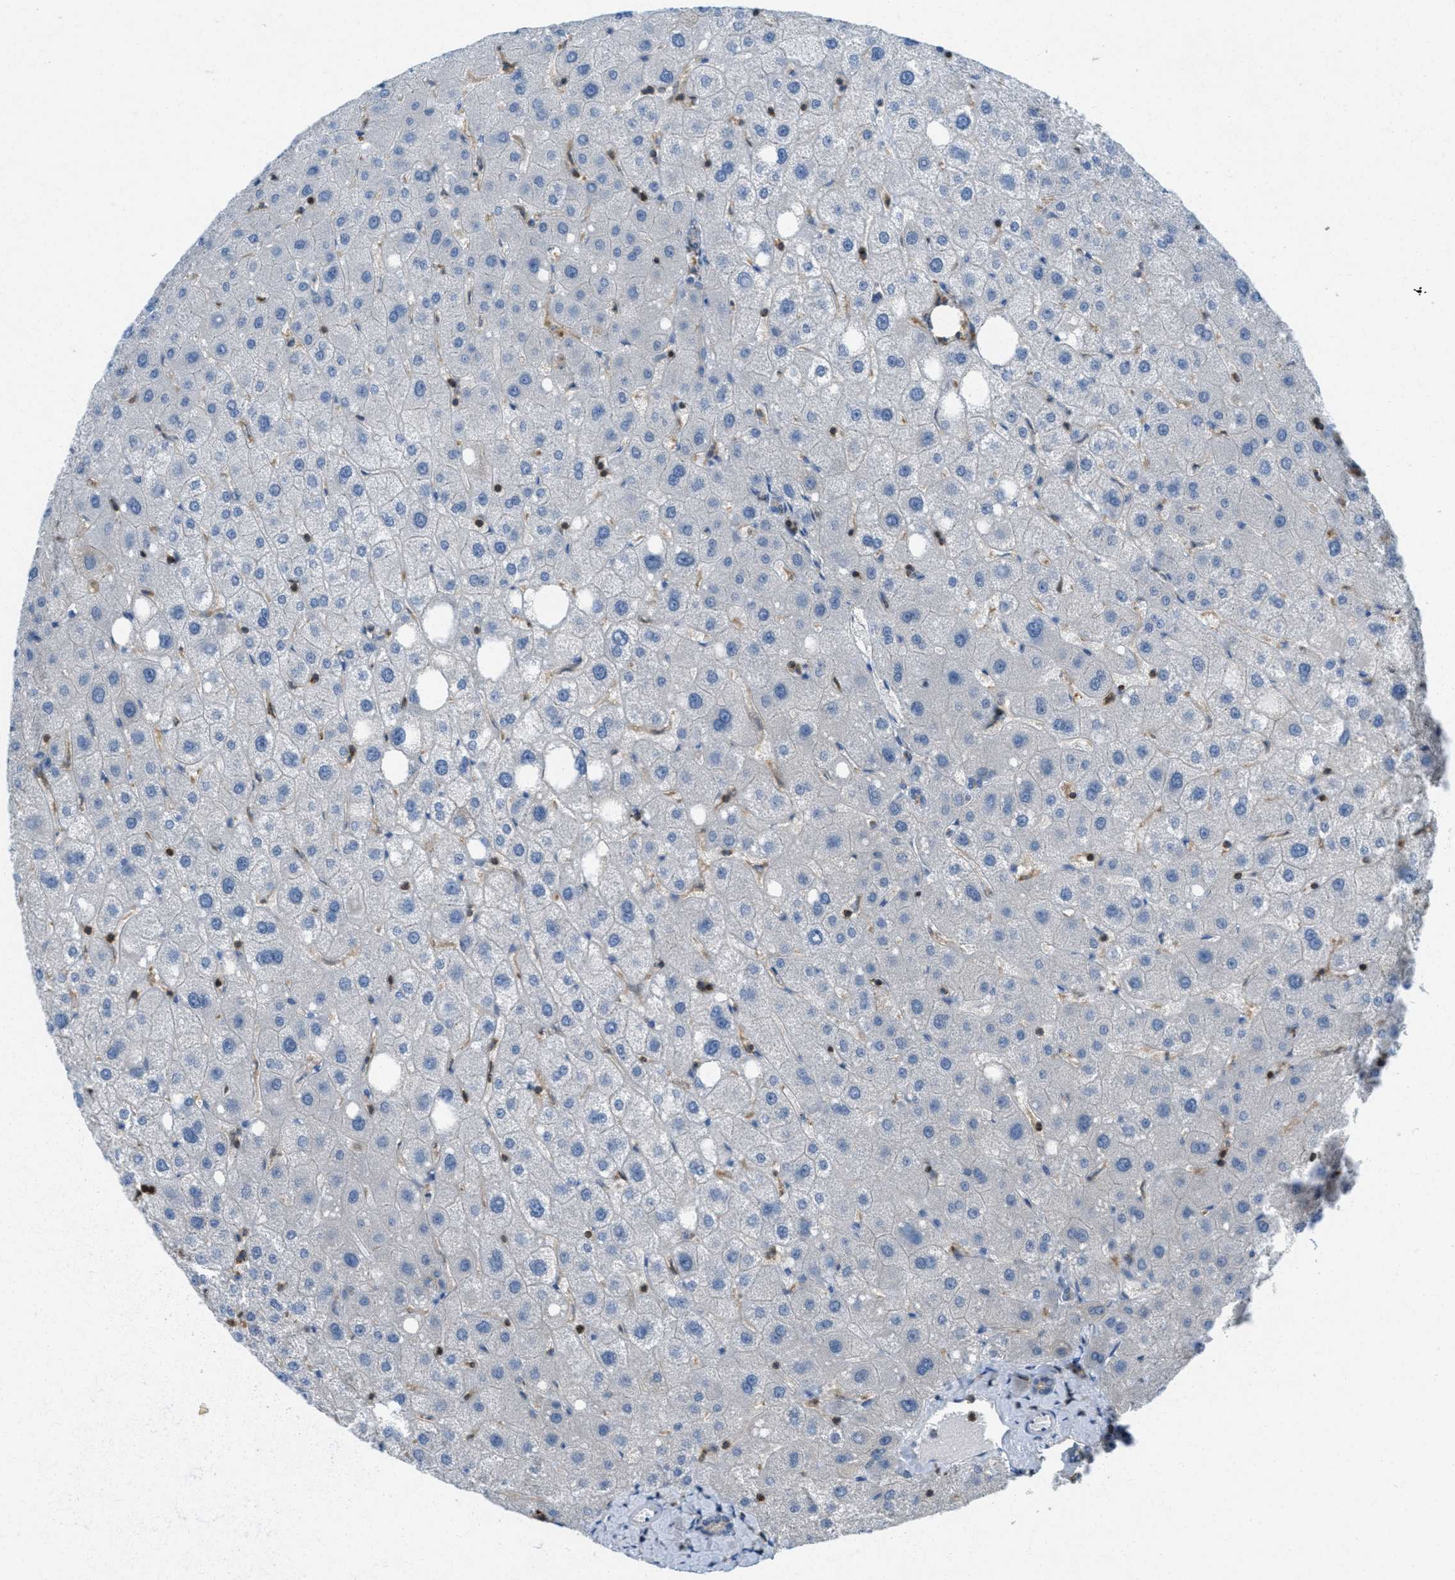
{"staining": {"intensity": "weak", "quantity": "<25%", "location": "cytoplasmic/membranous"}, "tissue": "liver", "cell_type": "Cholangiocytes", "image_type": "normal", "snomed": [{"axis": "morphology", "description": "Normal tissue, NOS"}, {"axis": "topography", "description": "Liver"}], "caption": "This is an immunohistochemistry image of benign liver. There is no expression in cholangiocytes.", "gene": "GRIK2", "patient": {"sex": "male", "age": 73}}